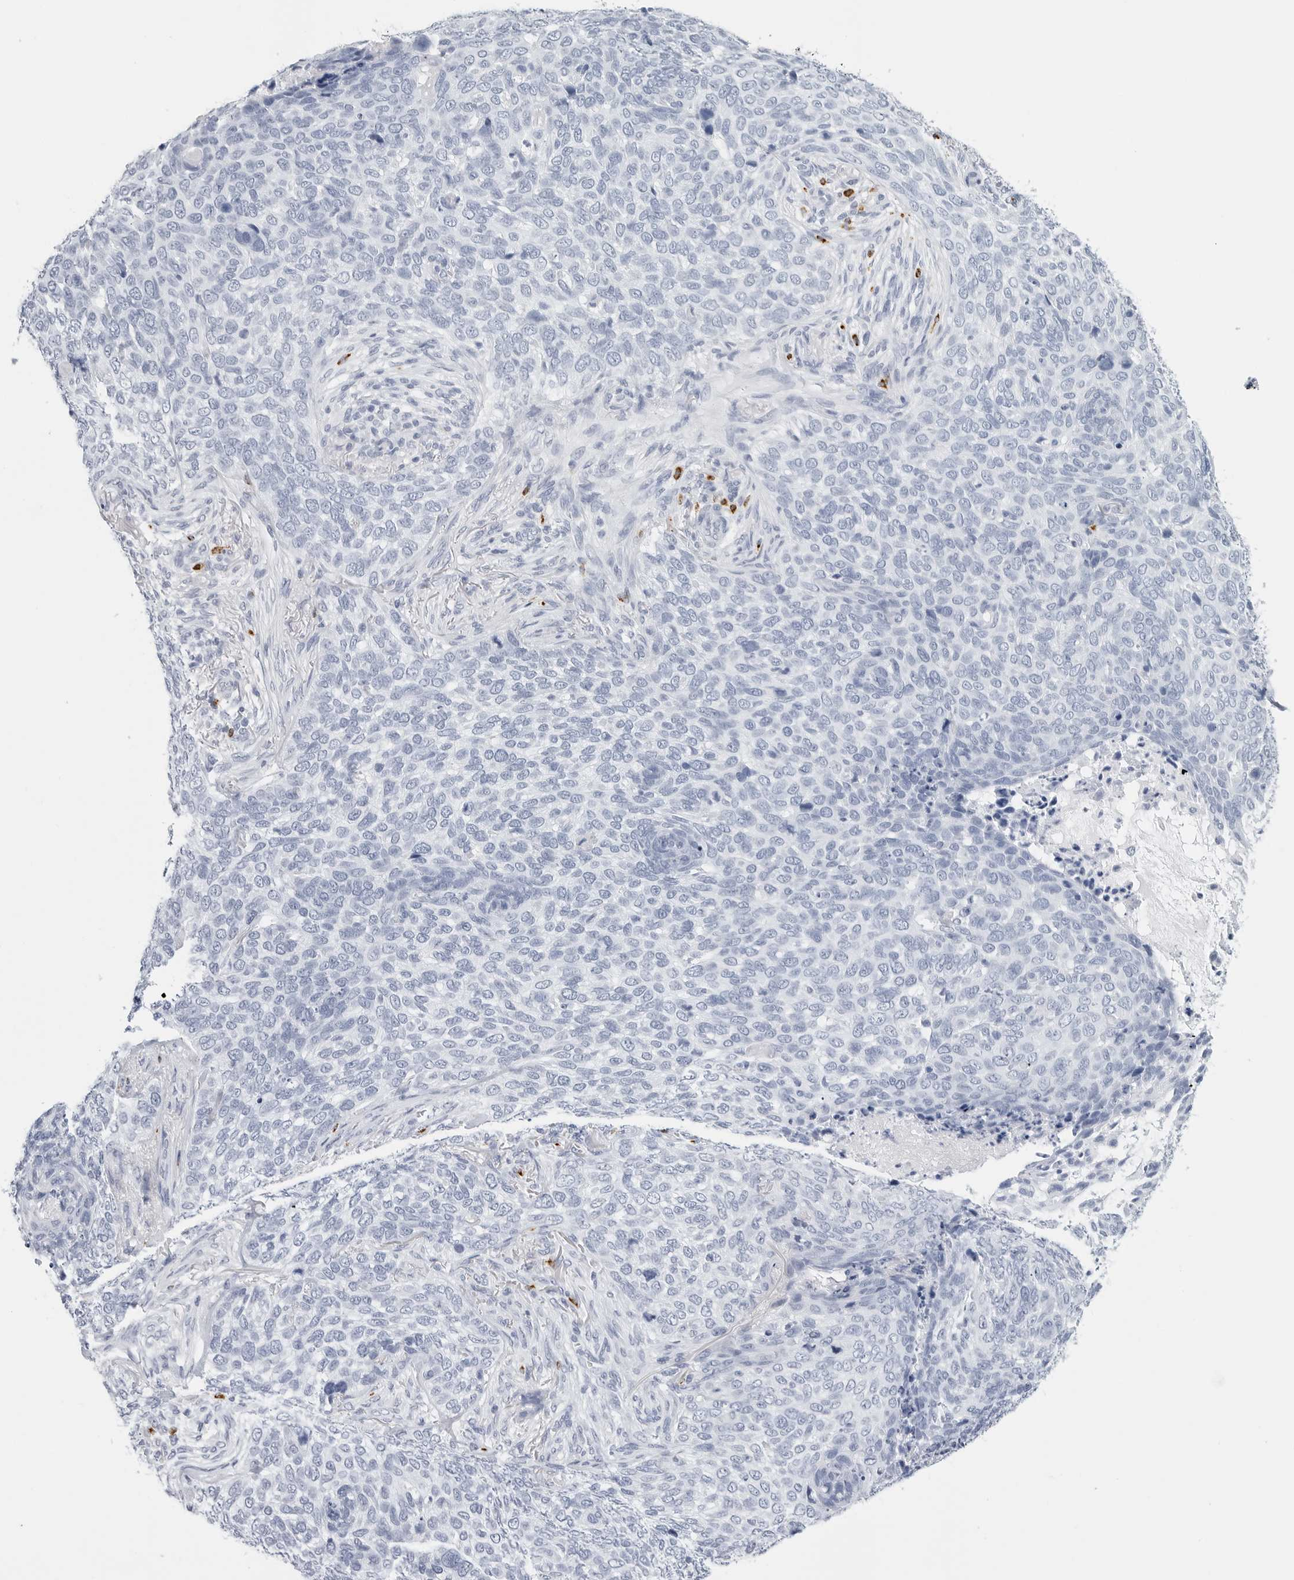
{"staining": {"intensity": "negative", "quantity": "none", "location": "none"}, "tissue": "skin cancer", "cell_type": "Tumor cells", "image_type": "cancer", "snomed": [{"axis": "morphology", "description": "Basal cell carcinoma"}, {"axis": "topography", "description": "Skin"}], "caption": "Immunohistochemistry (IHC) of basal cell carcinoma (skin) exhibits no staining in tumor cells.", "gene": "HSPB7", "patient": {"sex": "female", "age": 64}}